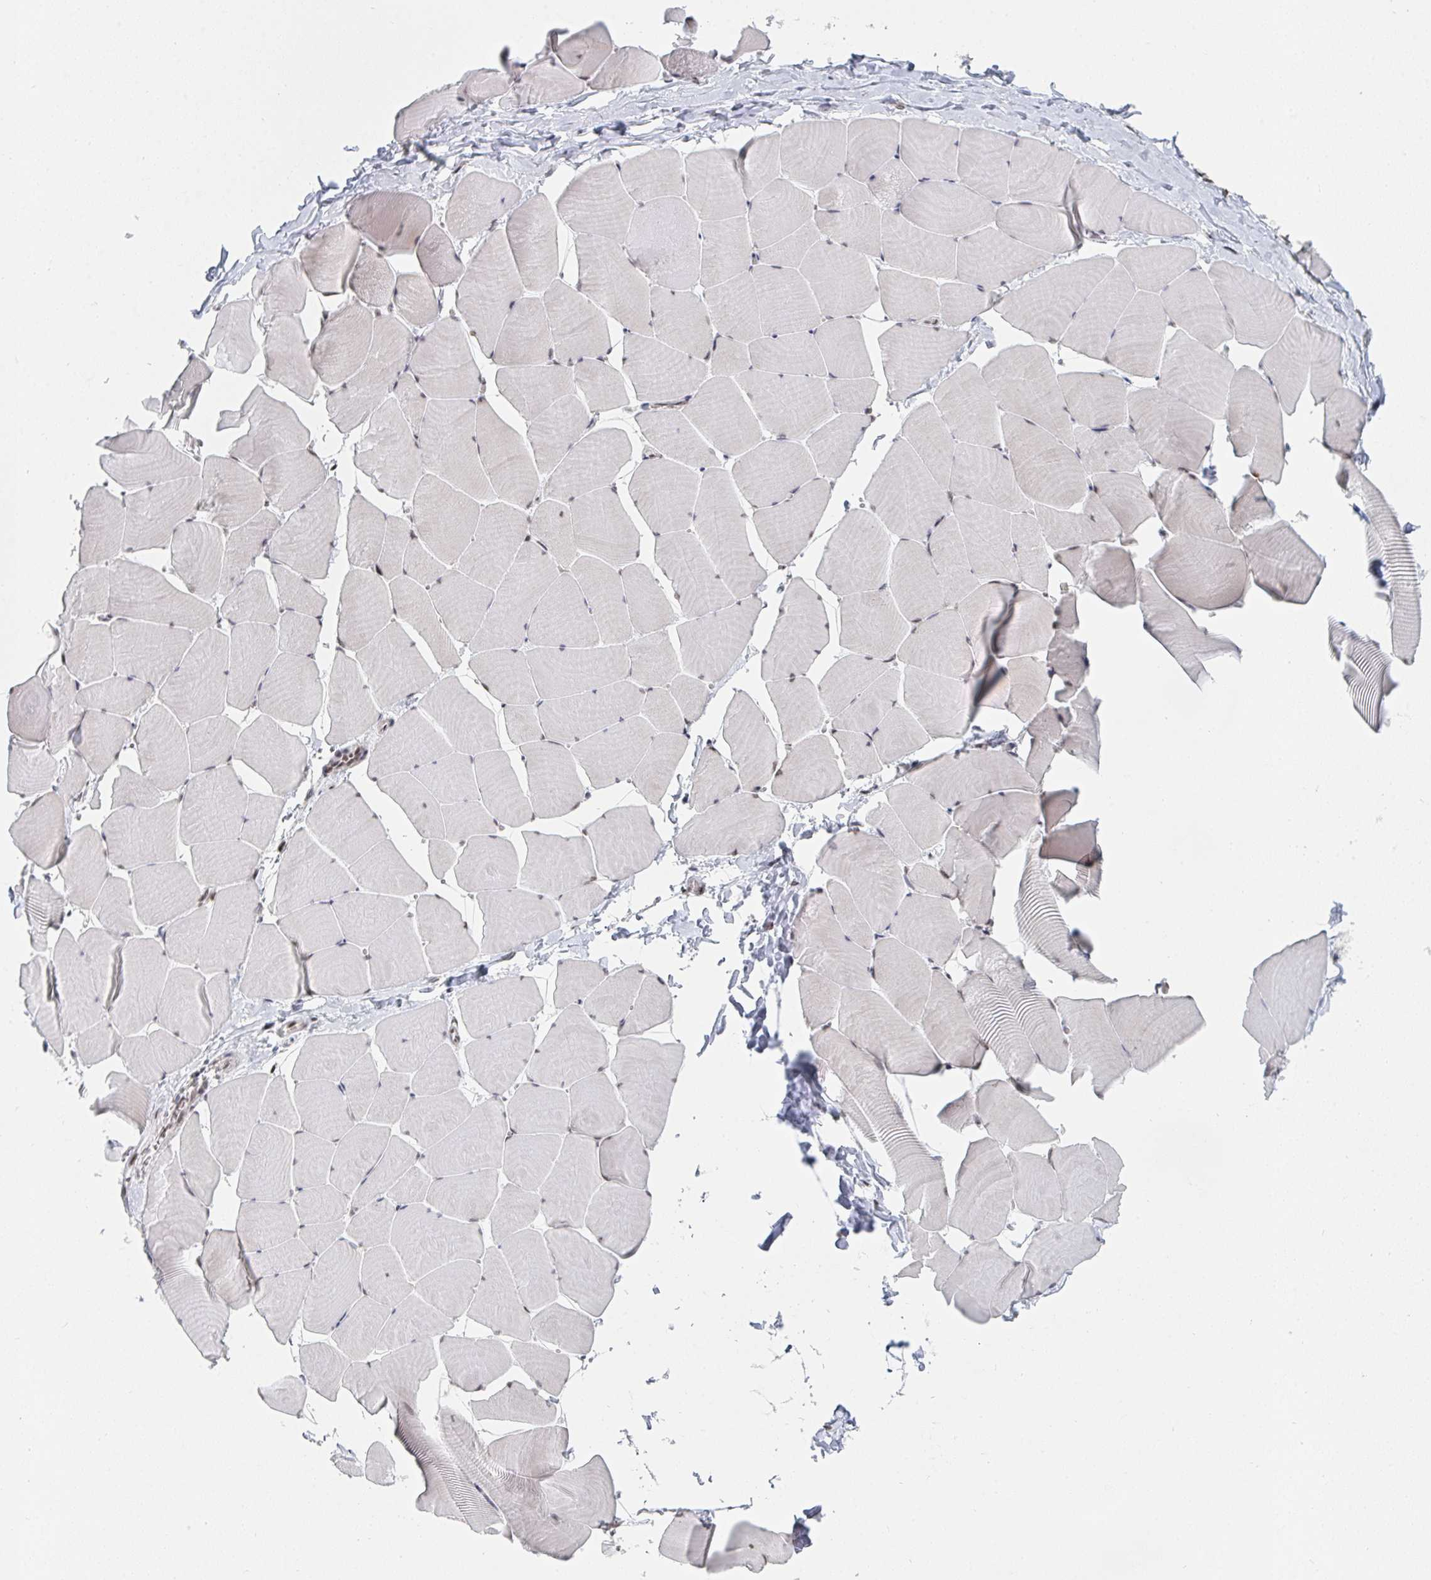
{"staining": {"intensity": "weak", "quantity": "<25%", "location": "nuclear"}, "tissue": "skeletal muscle", "cell_type": "Myocytes", "image_type": "normal", "snomed": [{"axis": "morphology", "description": "Normal tissue, NOS"}, {"axis": "topography", "description": "Skeletal muscle"}], "caption": "Immunohistochemical staining of normal human skeletal muscle reveals no significant staining in myocytes.", "gene": "MBNL1", "patient": {"sex": "male", "age": 25}}